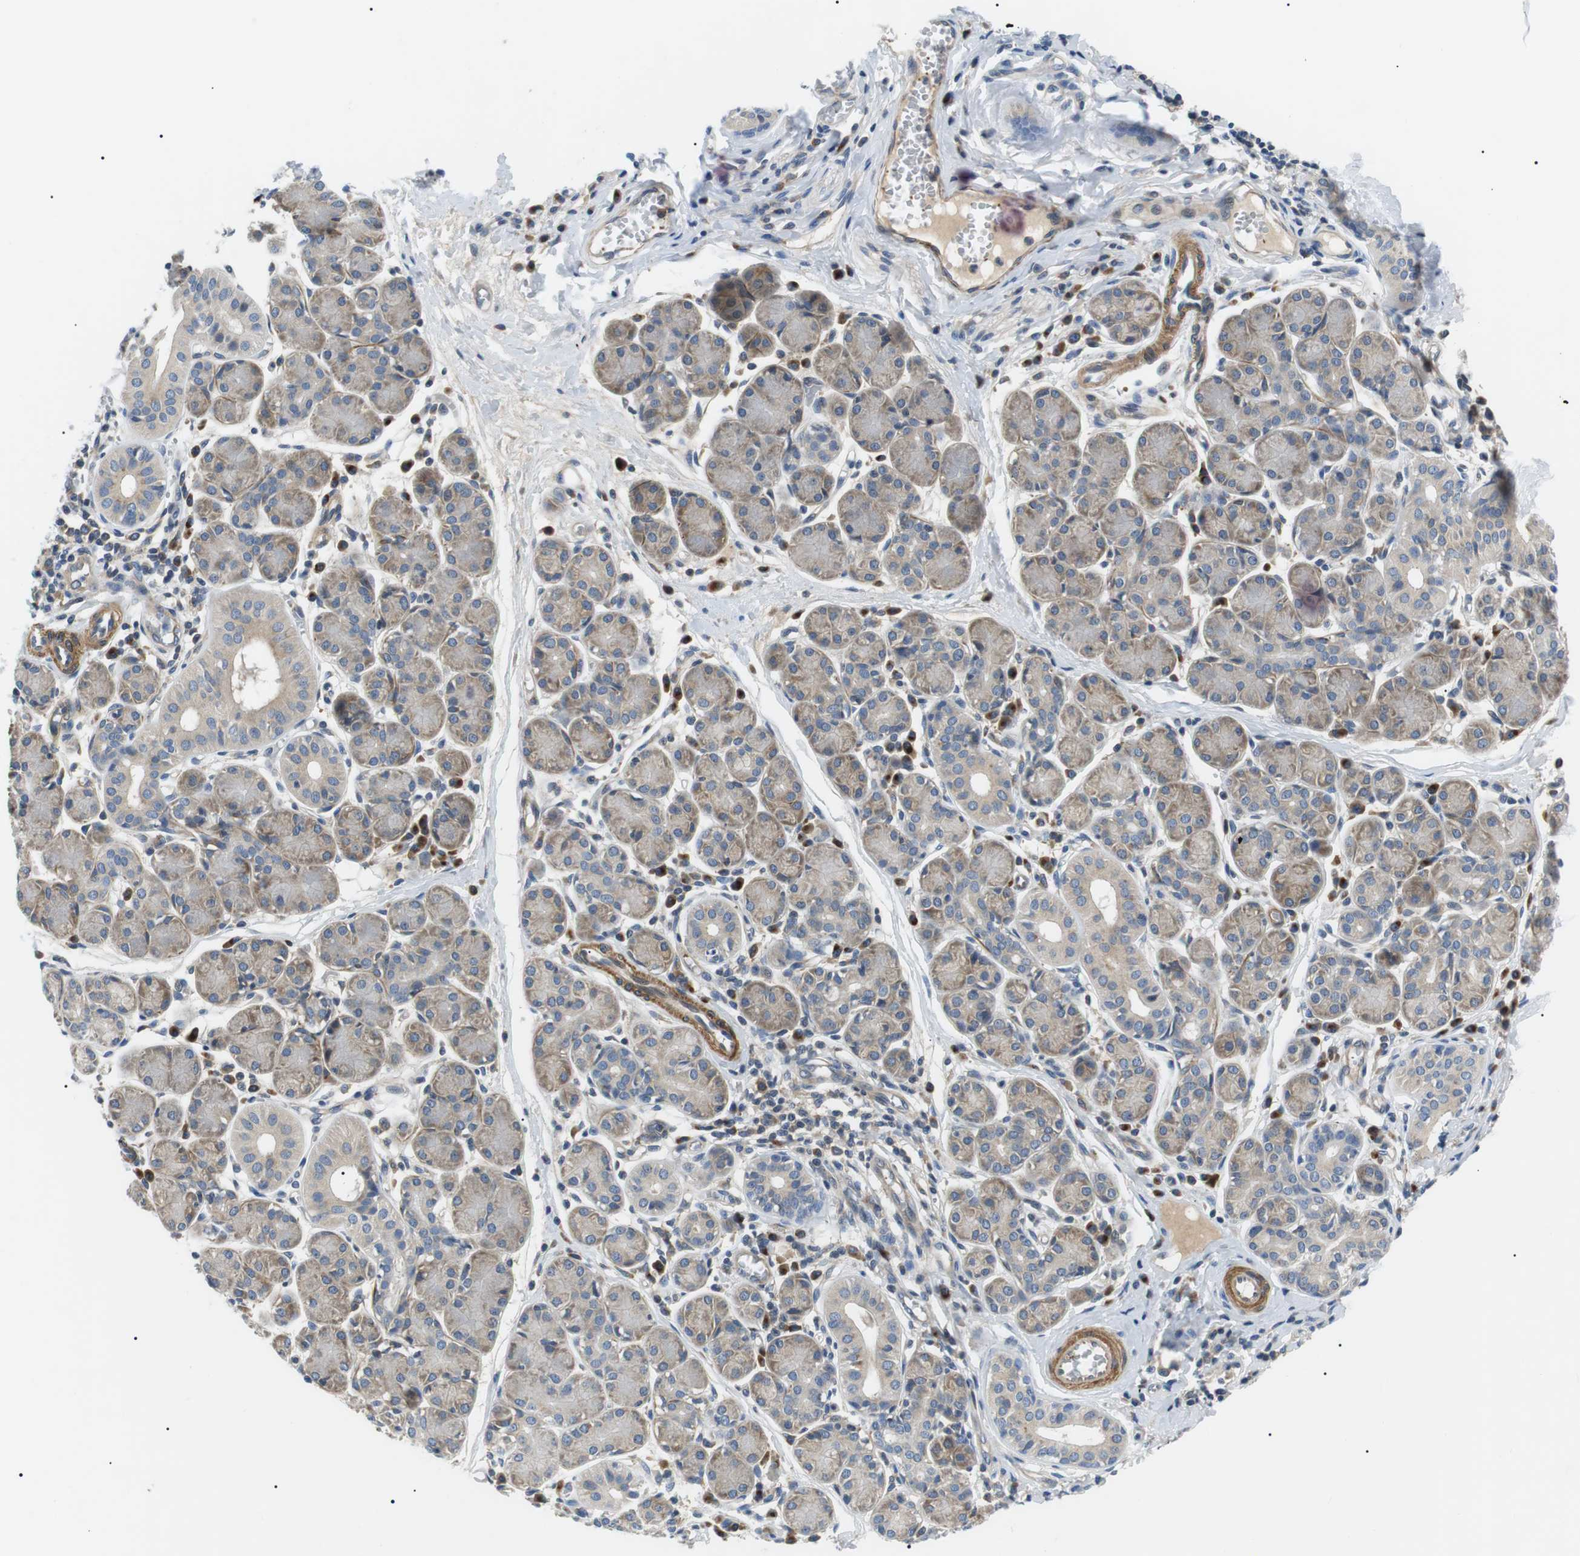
{"staining": {"intensity": "weak", "quantity": "25%-75%", "location": "cytoplasmic/membranous"}, "tissue": "salivary gland", "cell_type": "Glandular cells", "image_type": "normal", "snomed": [{"axis": "morphology", "description": "Normal tissue, NOS"}, {"axis": "morphology", "description": "Inflammation, NOS"}, {"axis": "topography", "description": "Lymph node"}, {"axis": "topography", "description": "Salivary gland"}], "caption": "Immunohistochemistry photomicrograph of normal salivary gland: human salivary gland stained using immunohistochemistry shows low levels of weak protein expression localized specifically in the cytoplasmic/membranous of glandular cells, appearing as a cytoplasmic/membranous brown color.", "gene": "DIPK1A", "patient": {"sex": "male", "age": 3}}